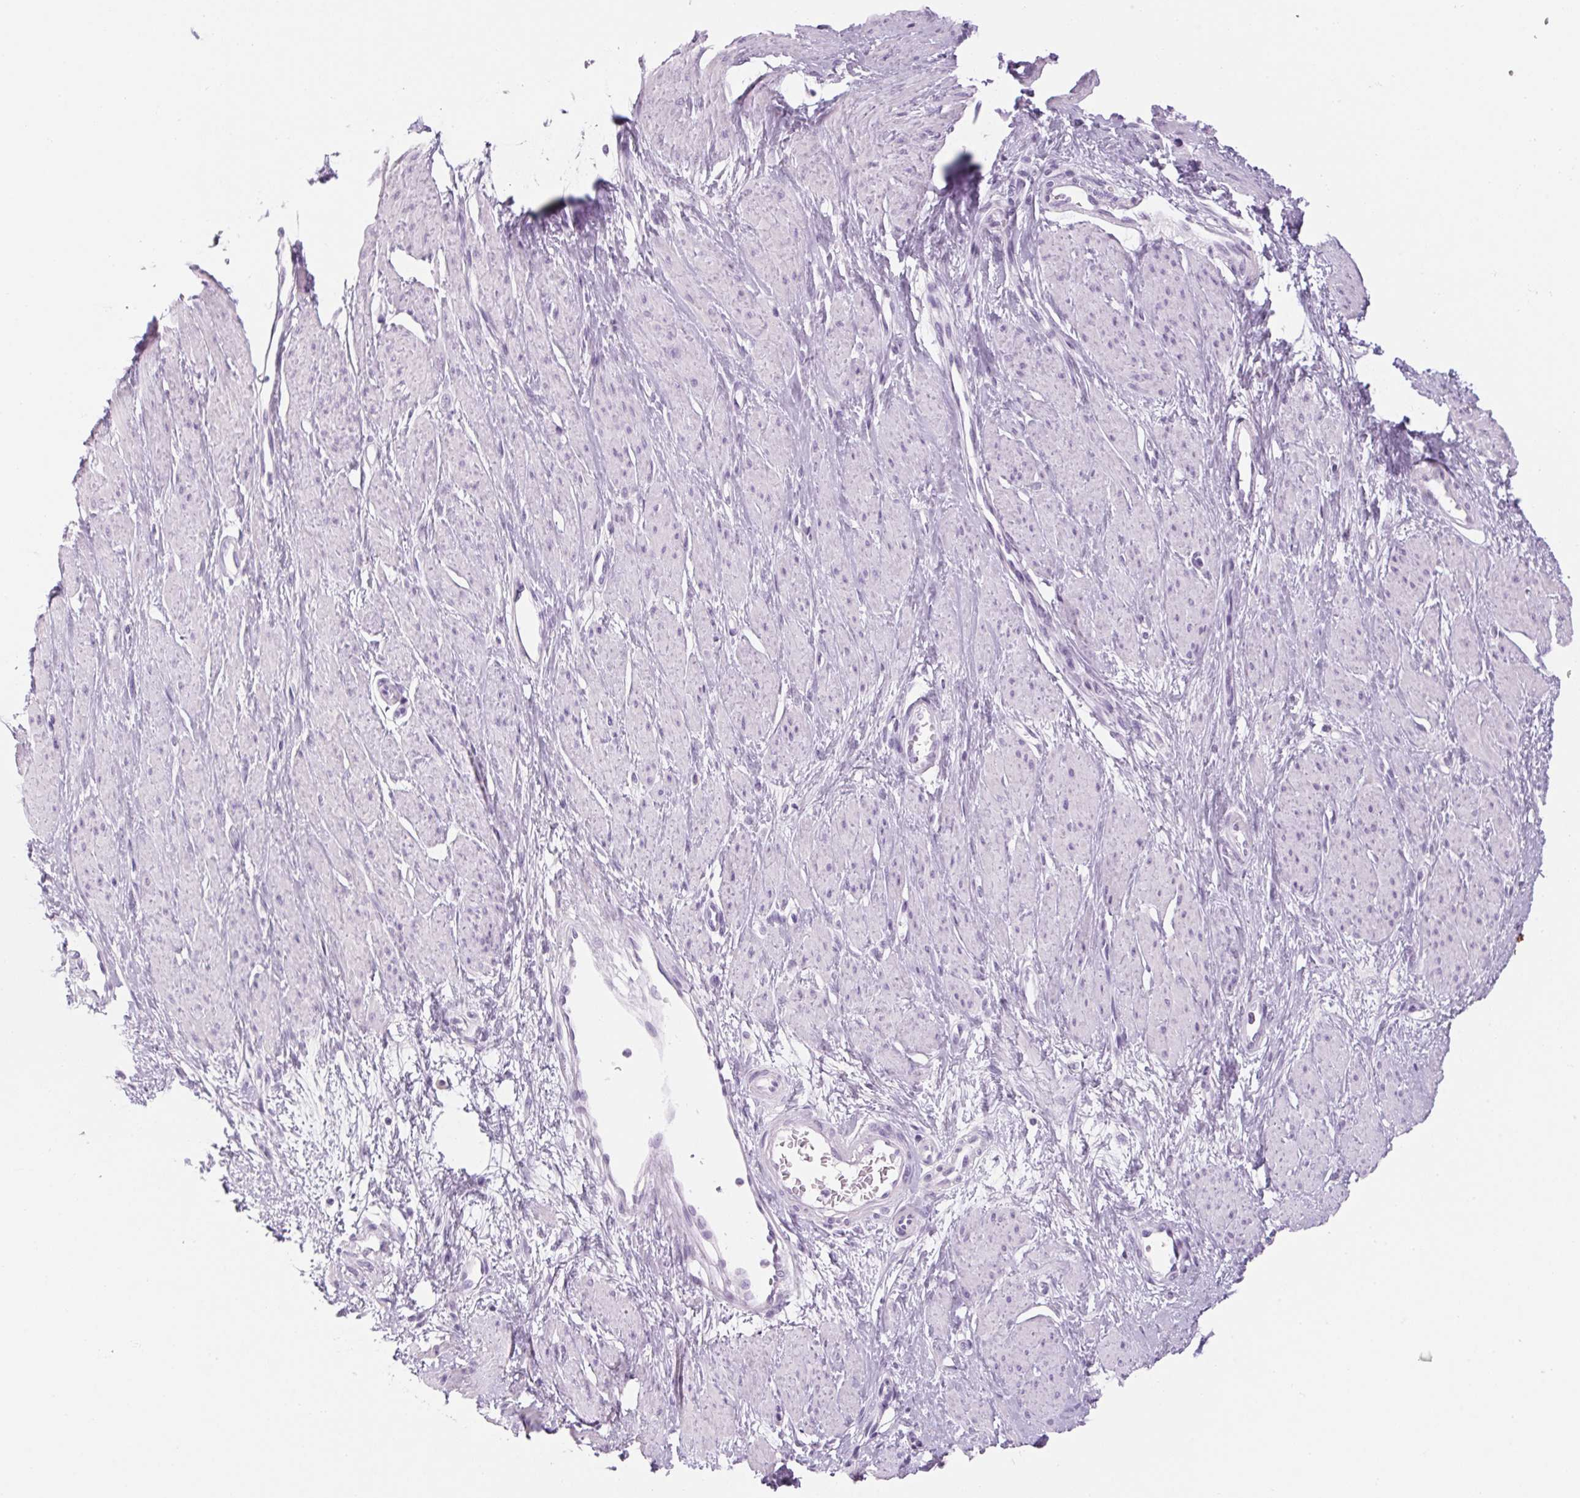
{"staining": {"intensity": "negative", "quantity": "none", "location": "none"}, "tissue": "smooth muscle", "cell_type": "Smooth muscle cells", "image_type": "normal", "snomed": [{"axis": "morphology", "description": "Normal tissue, NOS"}, {"axis": "topography", "description": "Smooth muscle"}, {"axis": "topography", "description": "Uterus"}], "caption": "The immunohistochemistry micrograph has no significant expression in smooth muscle cells of smooth muscle. The staining was performed using DAB (3,3'-diaminobenzidine) to visualize the protein expression in brown, while the nuclei were stained in blue with hematoxylin (Magnification: 20x).", "gene": "RPTN", "patient": {"sex": "female", "age": 39}}